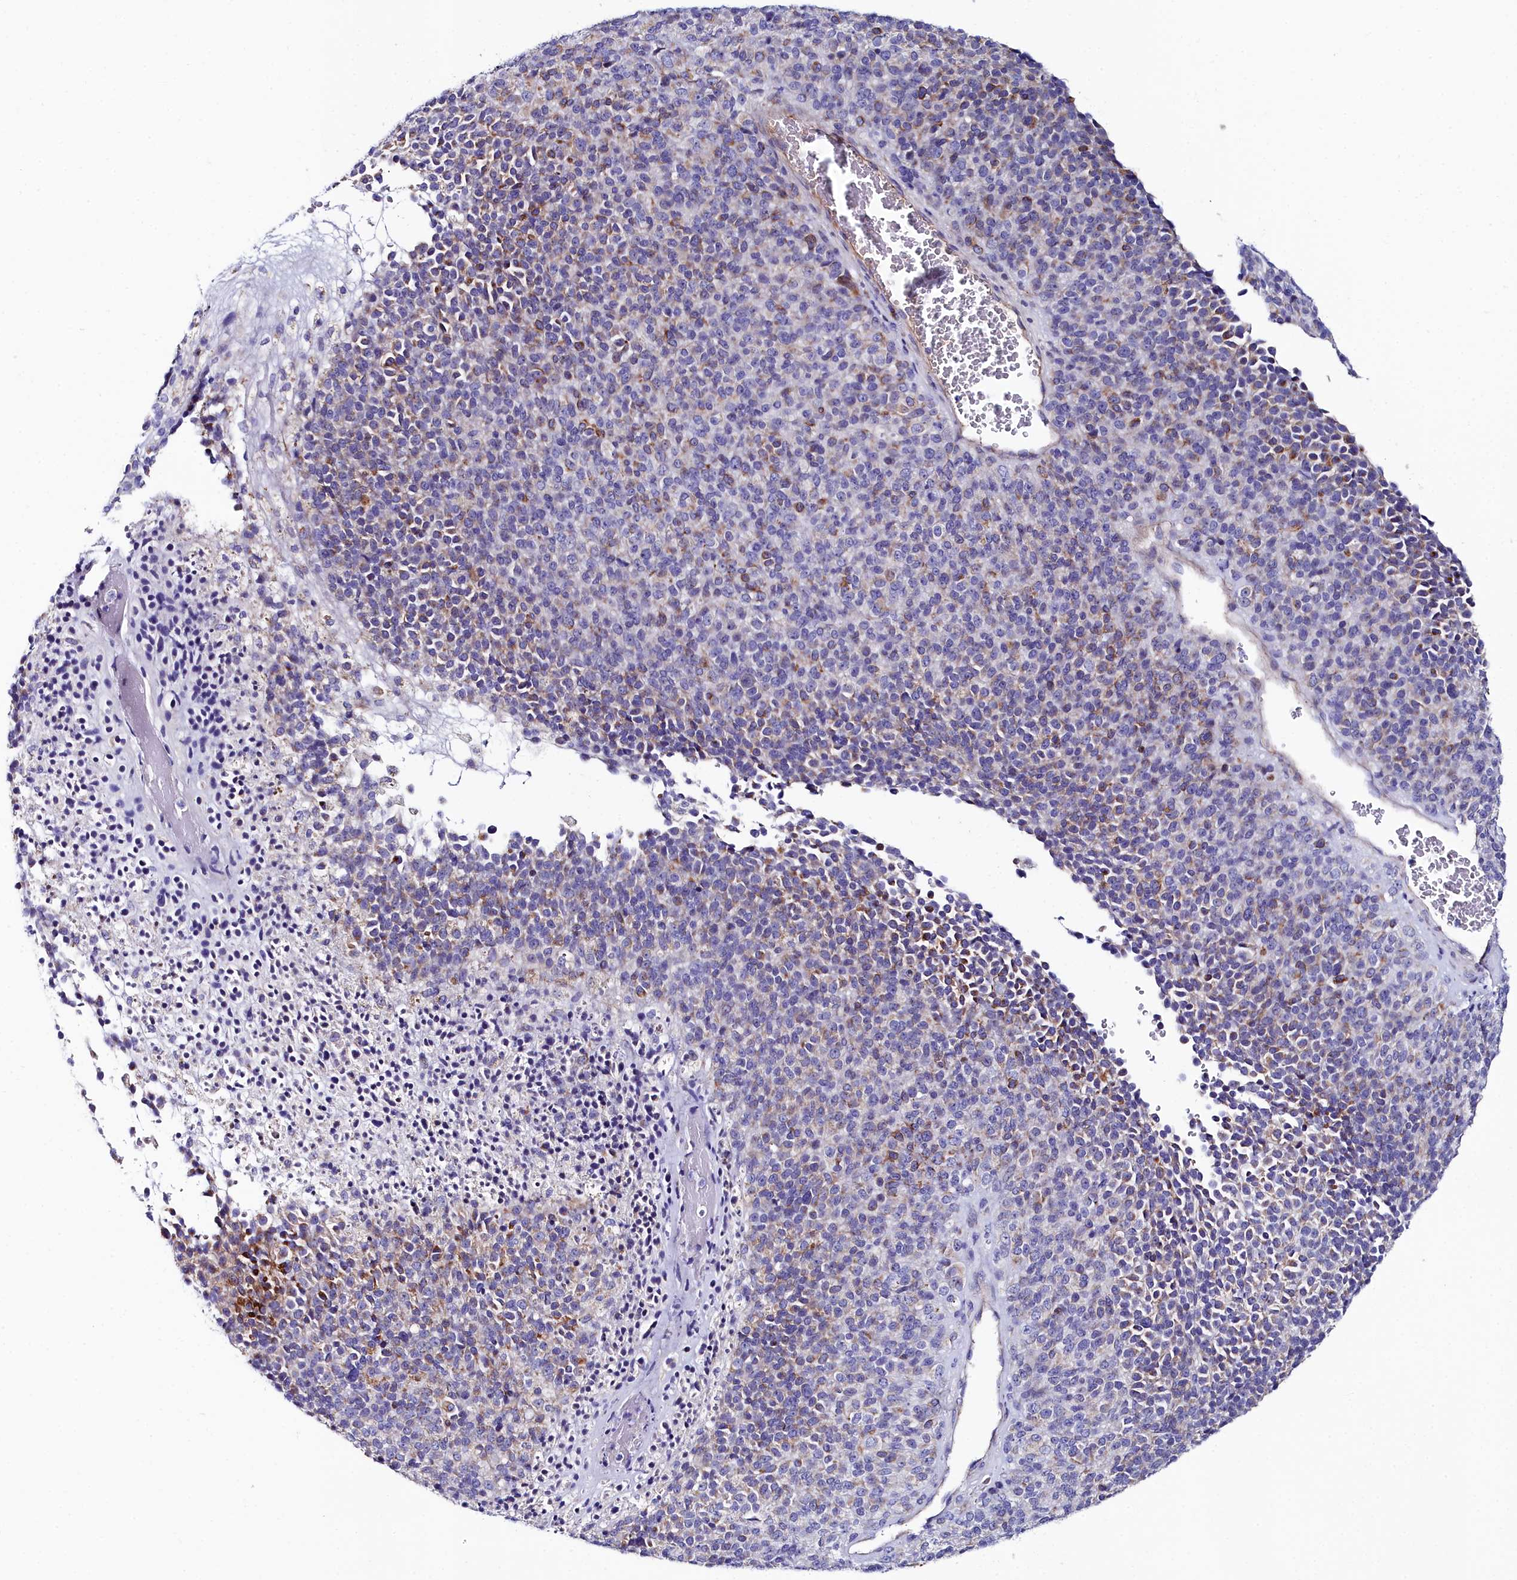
{"staining": {"intensity": "moderate", "quantity": "<25%", "location": "cytoplasmic/membranous"}, "tissue": "melanoma", "cell_type": "Tumor cells", "image_type": "cancer", "snomed": [{"axis": "morphology", "description": "Malignant melanoma, Metastatic site"}, {"axis": "topography", "description": "Brain"}], "caption": "The histopathology image demonstrates a brown stain indicating the presence of a protein in the cytoplasmic/membranous of tumor cells in malignant melanoma (metastatic site). The protein is stained brown, and the nuclei are stained in blue (DAB IHC with brightfield microscopy, high magnification).", "gene": "SLC49A3", "patient": {"sex": "female", "age": 56}}